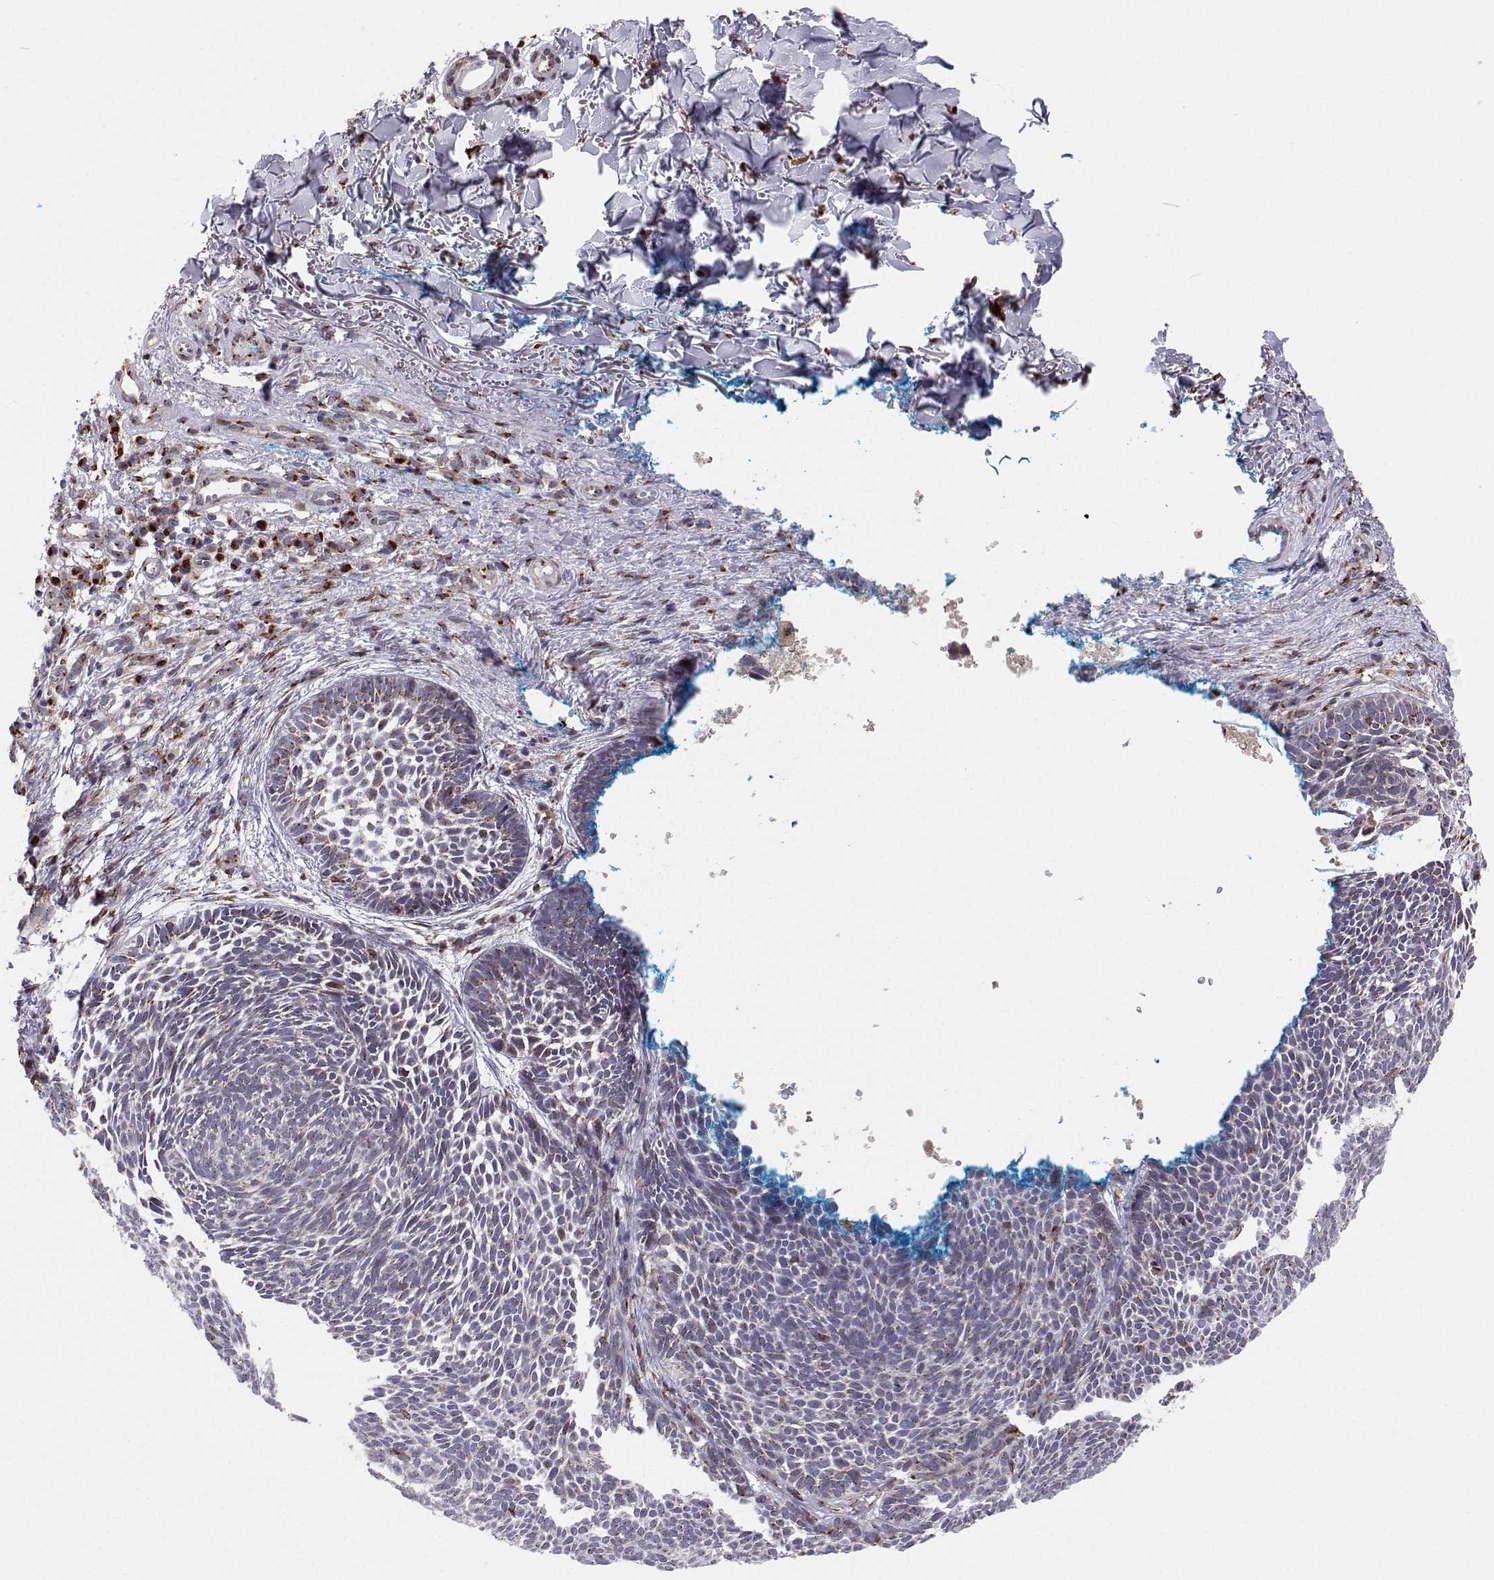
{"staining": {"intensity": "moderate", "quantity": "<25%", "location": "cytoplasmic/membranous"}, "tissue": "skin cancer", "cell_type": "Tumor cells", "image_type": "cancer", "snomed": [{"axis": "morphology", "description": "Basal cell carcinoma"}, {"axis": "topography", "description": "Skin"}, {"axis": "topography", "description": "Skin of trunk"}], "caption": "High-power microscopy captured an immunohistochemistry (IHC) image of skin cancer (basal cell carcinoma), revealing moderate cytoplasmic/membranous expression in about <25% of tumor cells.", "gene": "STARD13", "patient": {"sex": "male", "age": 74}}